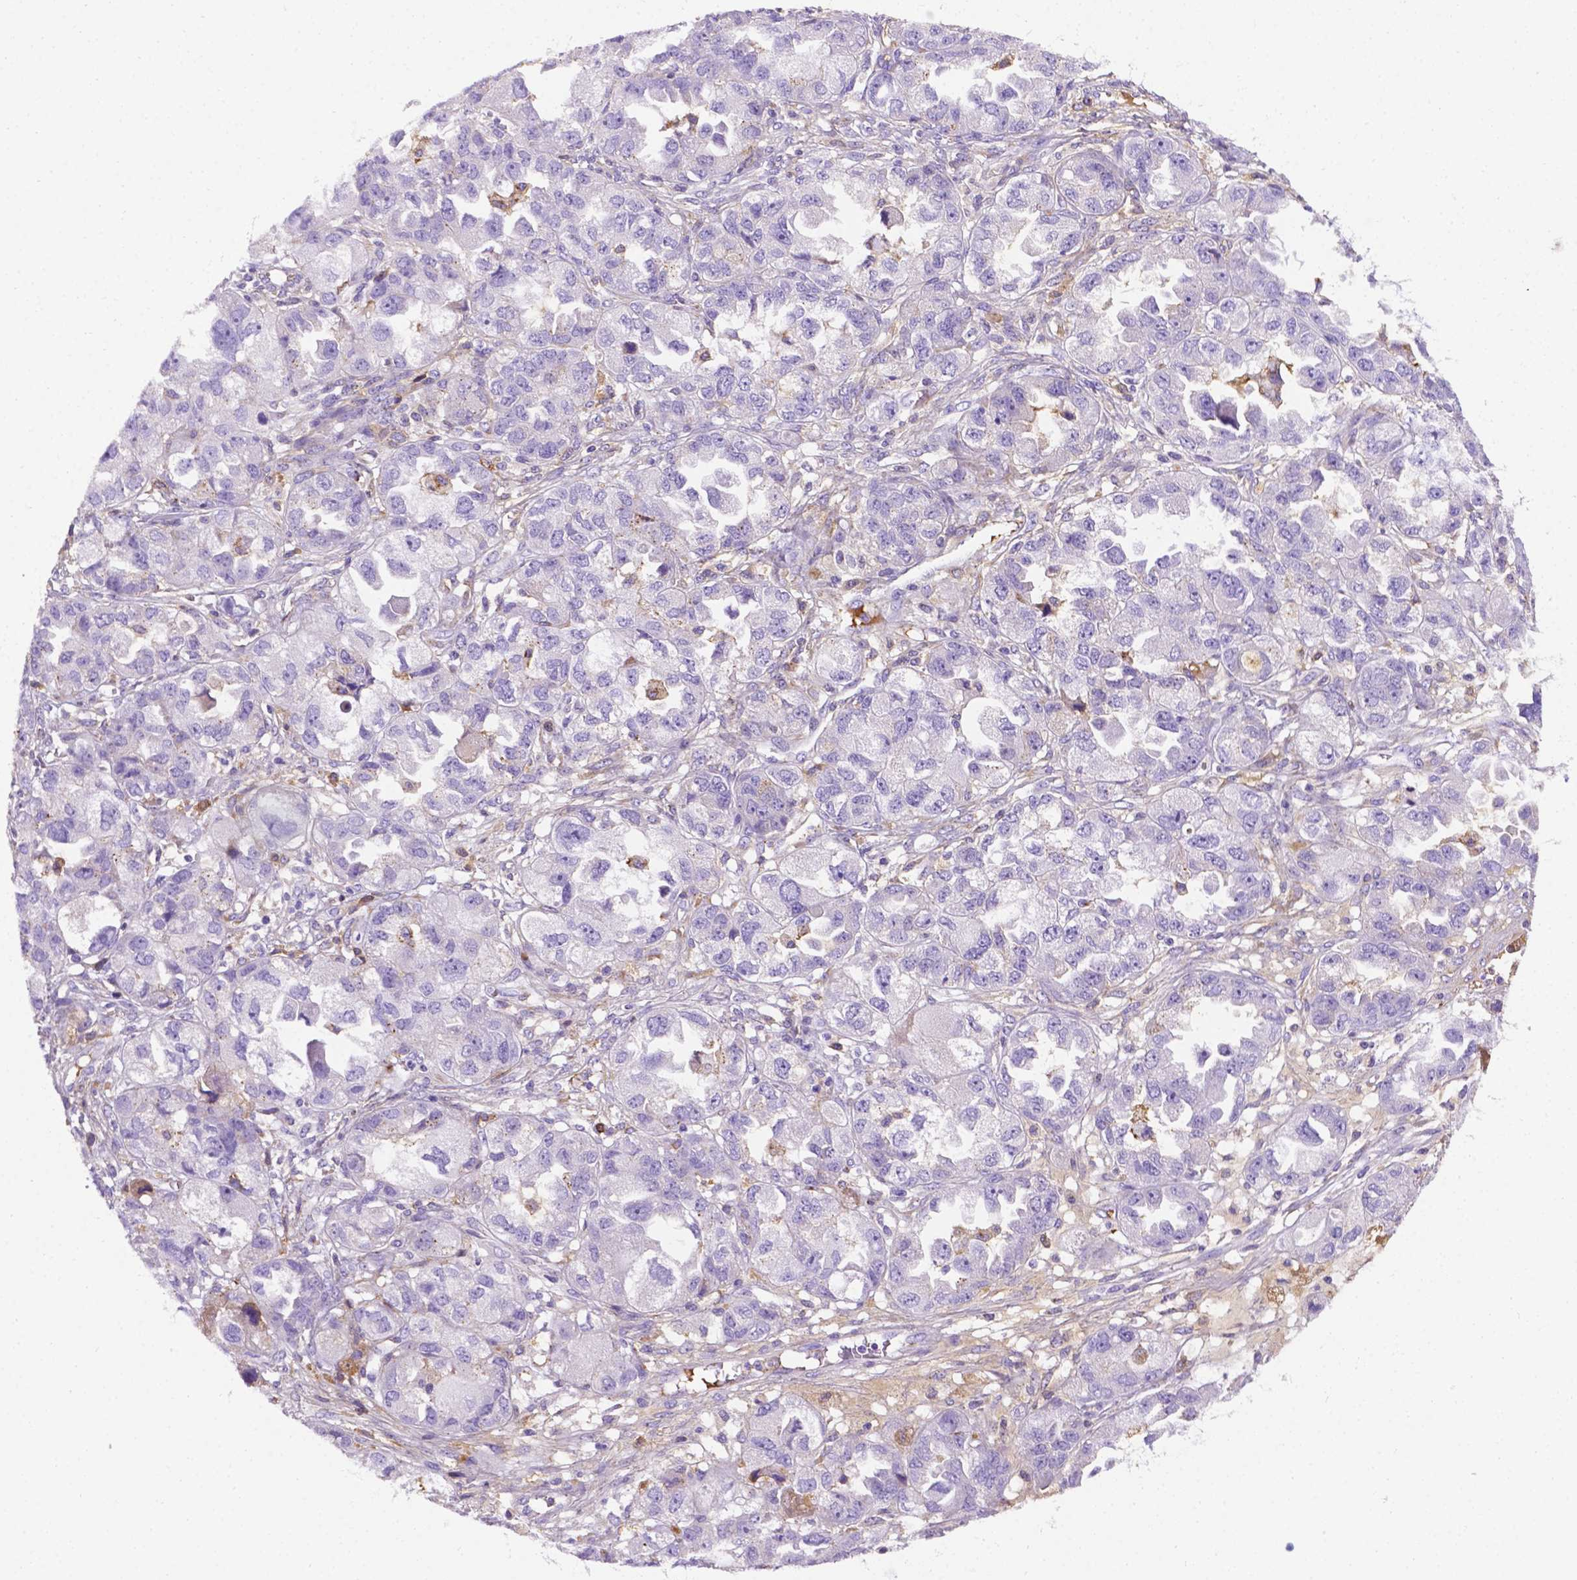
{"staining": {"intensity": "moderate", "quantity": "<25%", "location": "cytoplasmic/membranous"}, "tissue": "ovarian cancer", "cell_type": "Tumor cells", "image_type": "cancer", "snomed": [{"axis": "morphology", "description": "Cystadenocarcinoma, serous, NOS"}, {"axis": "topography", "description": "Ovary"}], "caption": "Tumor cells exhibit low levels of moderate cytoplasmic/membranous staining in about <25% of cells in ovarian serous cystadenocarcinoma.", "gene": "APOE", "patient": {"sex": "female", "age": 84}}